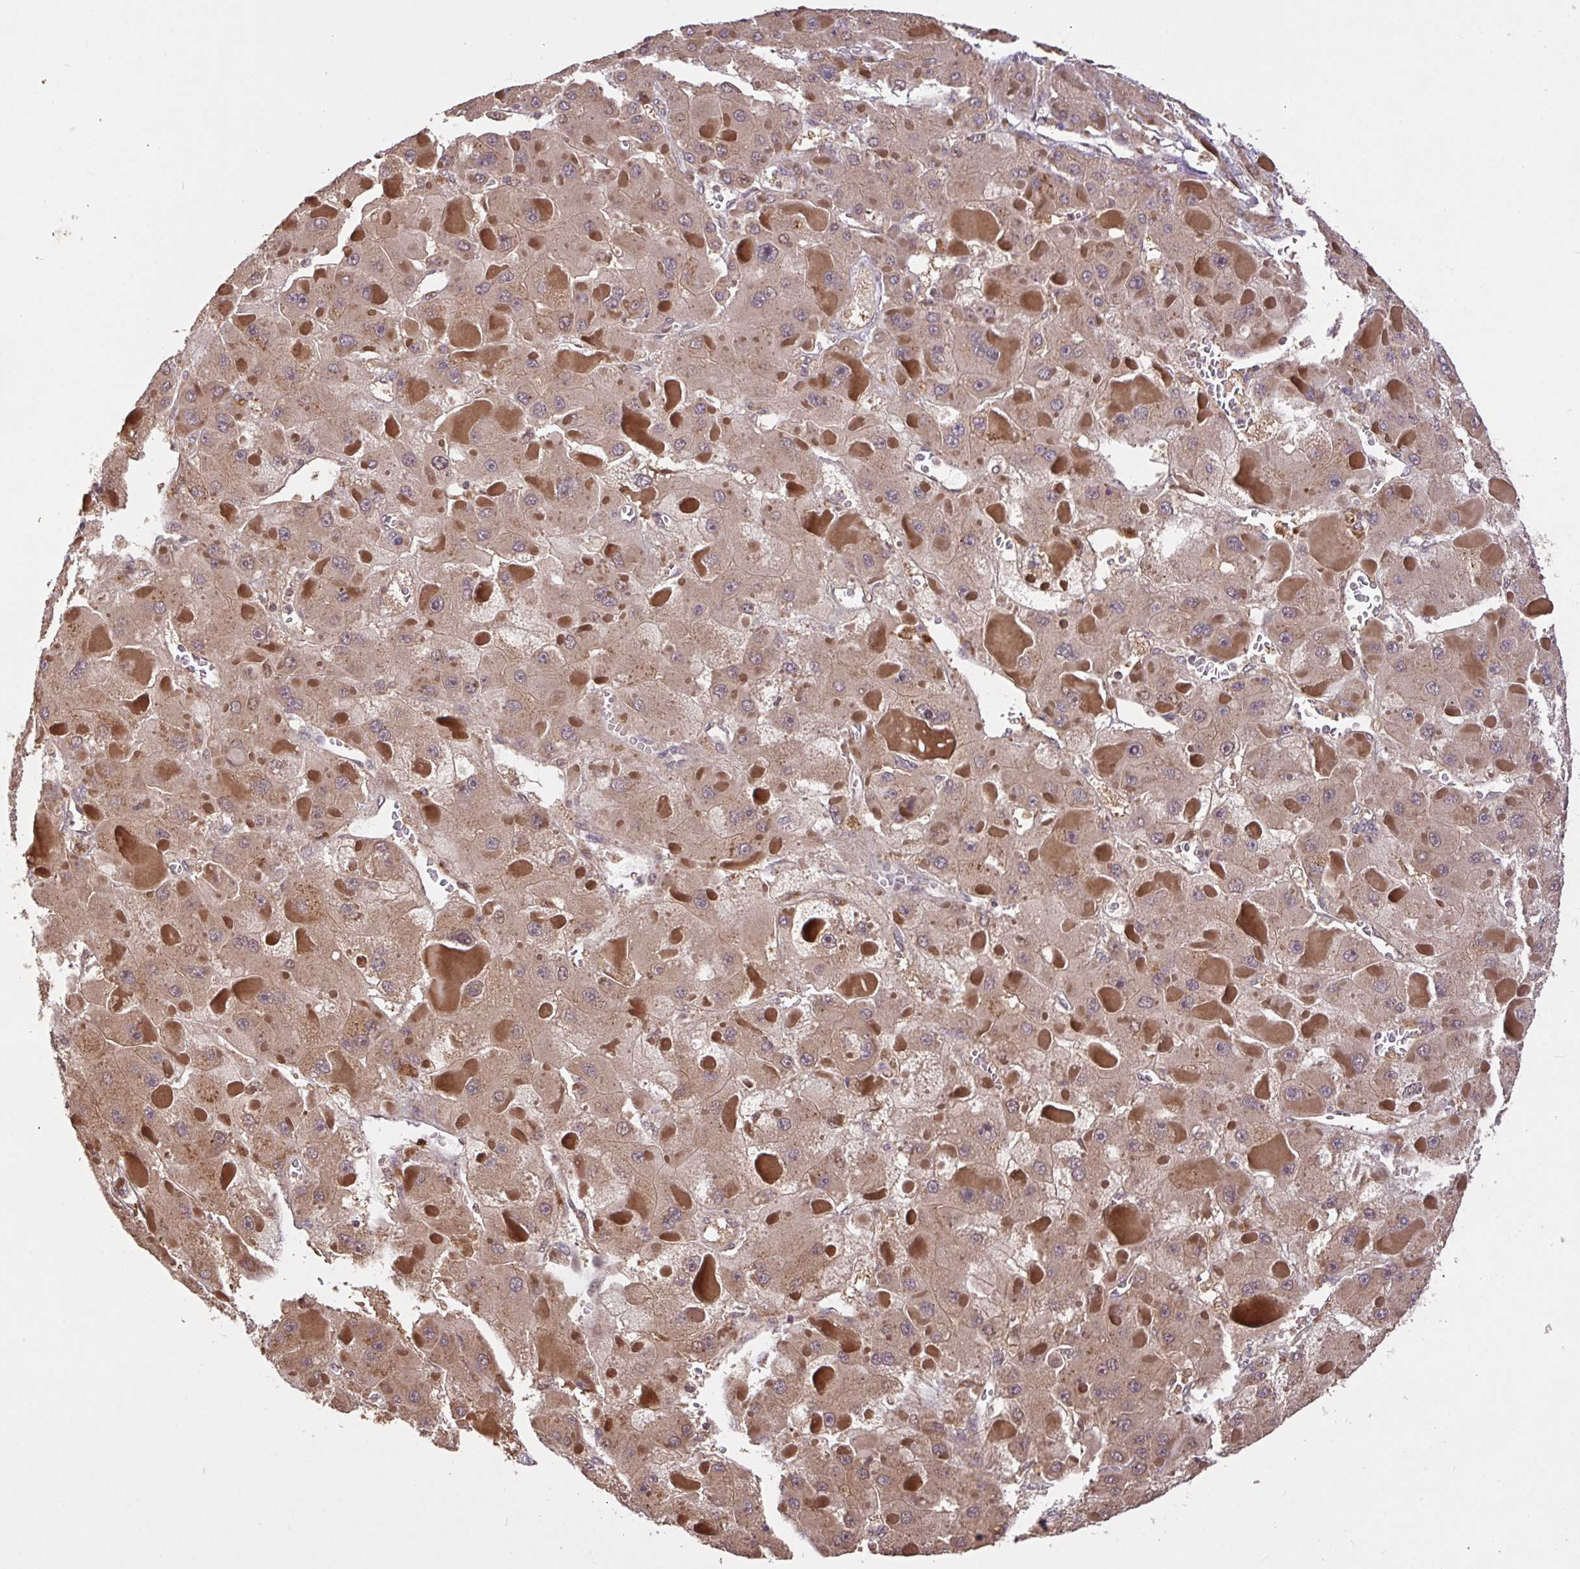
{"staining": {"intensity": "moderate", "quantity": "25%-75%", "location": "cytoplasmic/membranous"}, "tissue": "liver cancer", "cell_type": "Tumor cells", "image_type": "cancer", "snomed": [{"axis": "morphology", "description": "Carcinoma, Hepatocellular, NOS"}, {"axis": "topography", "description": "Liver"}], "caption": "Protein staining demonstrates moderate cytoplasmic/membranous expression in approximately 25%-75% of tumor cells in liver cancer.", "gene": "FCER1A", "patient": {"sex": "female", "age": 73}}